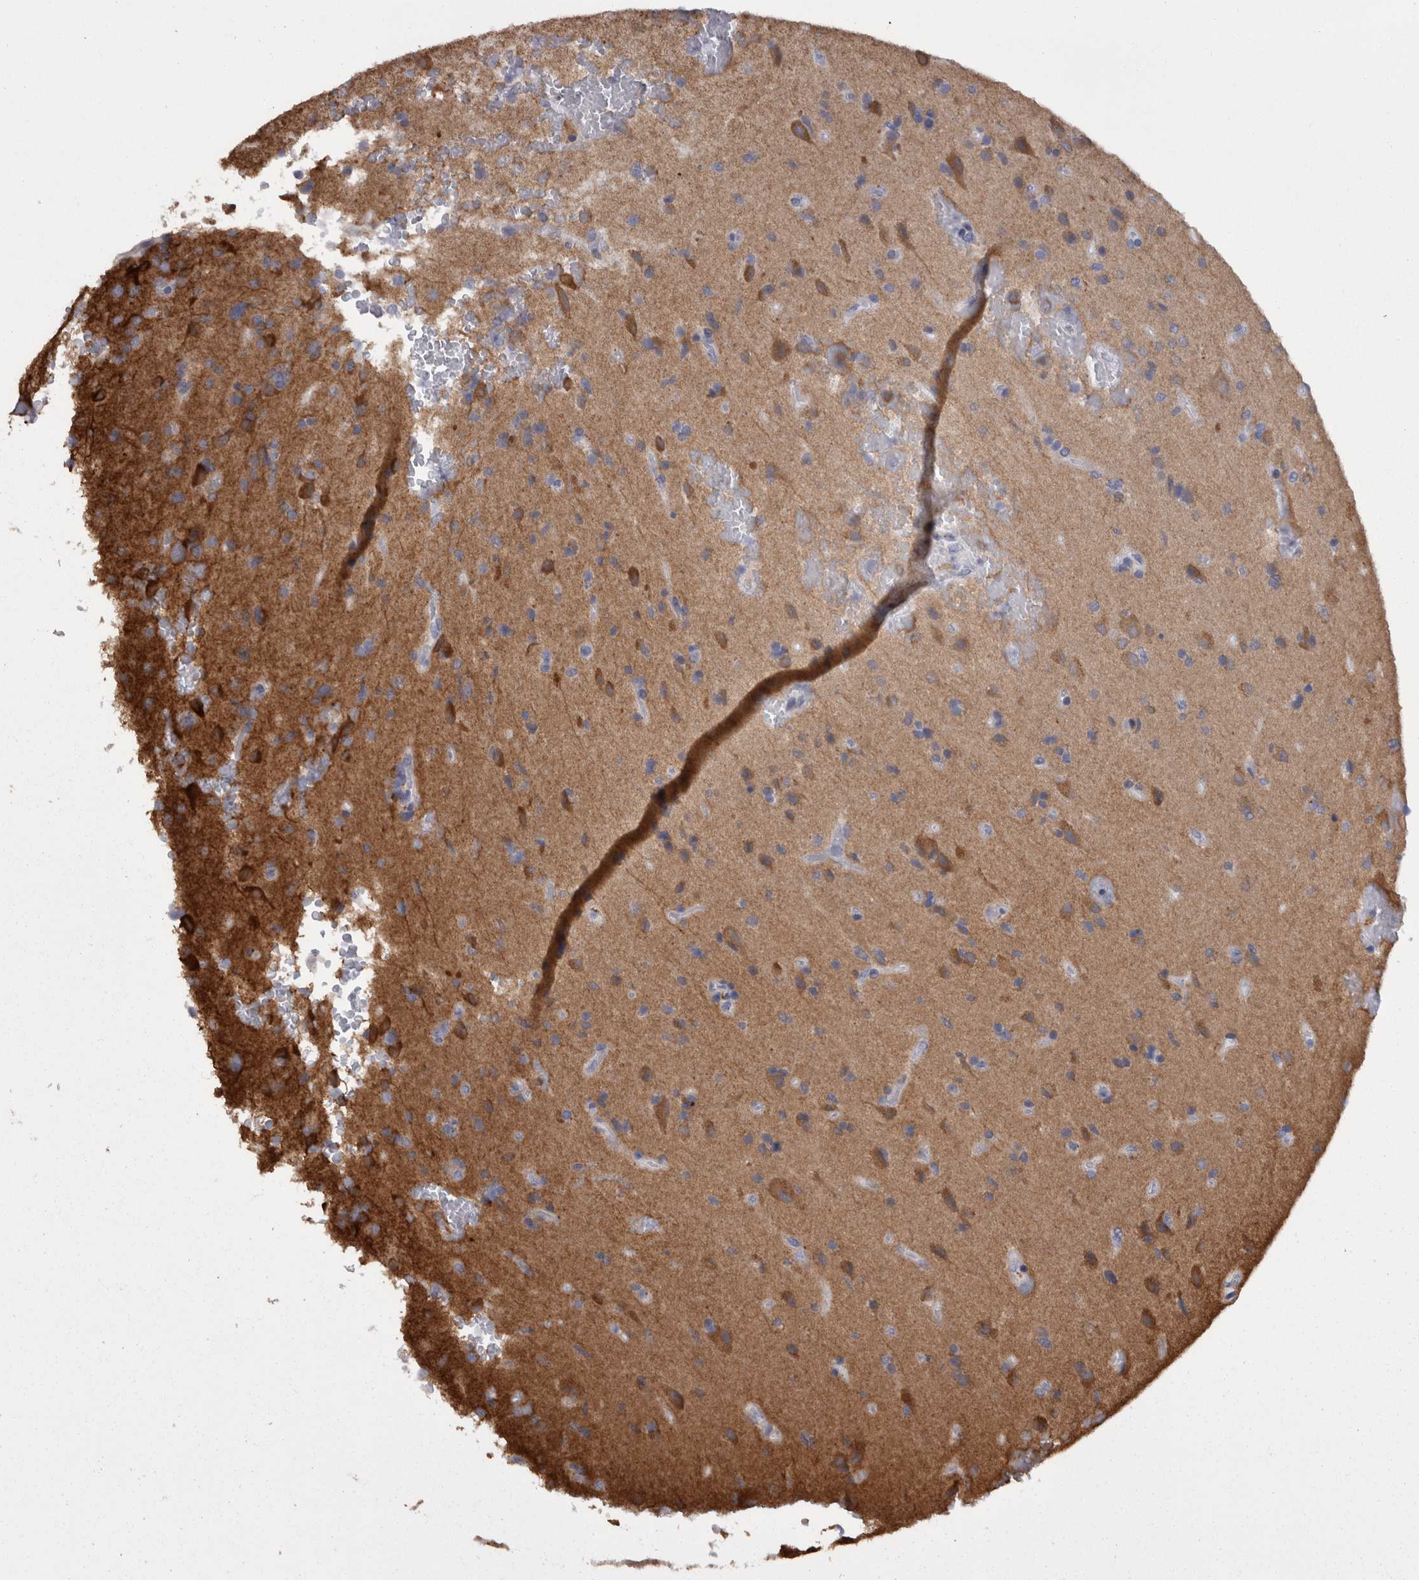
{"staining": {"intensity": "negative", "quantity": "none", "location": "none"}, "tissue": "glioma", "cell_type": "Tumor cells", "image_type": "cancer", "snomed": [{"axis": "morphology", "description": "Glioma, malignant, High grade"}, {"axis": "topography", "description": "Brain"}], "caption": "This is an immunohistochemistry (IHC) histopathology image of human malignant glioma (high-grade). There is no staining in tumor cells.", "gene": "CAMK2D", "patient": {"sex": "male", "age": 72}}